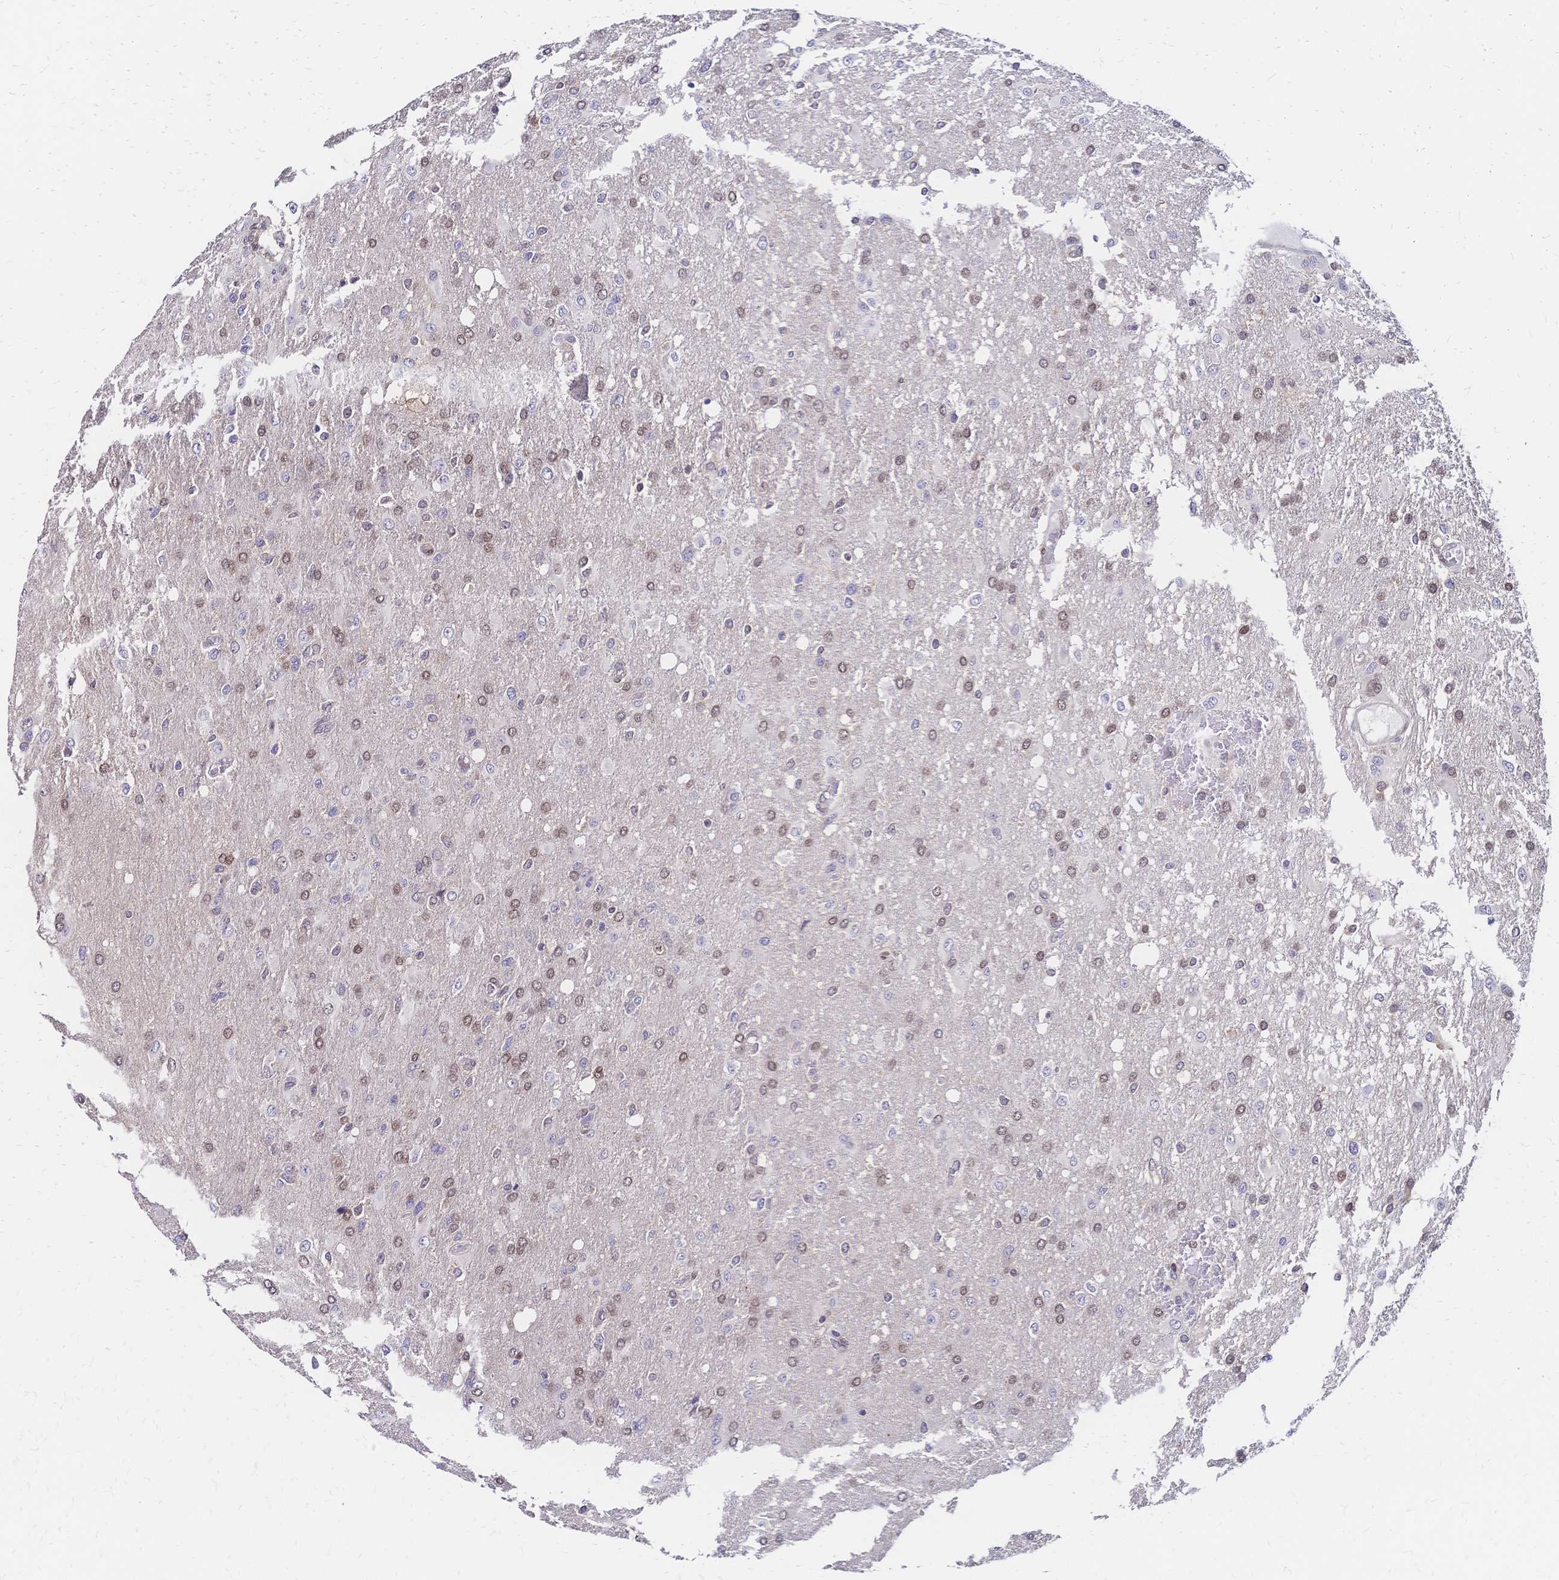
{"staining": {"intensity": "weak", "quantity": "<25%", "location": "nuclear"}, "tissue": "glioma", "cell_type": "Tumor cells", "image_type": "cancer", "snomed": [{"axis": "morphology", "description": "Glioma, malignant, High grade"}, {"axis": "topography", "description": "Brain"}], "caption": "The IHC micrograph has no significant expression in tumor cells of high-grade glioma (malignant) tissue.", "gene": "CBX7", "patient": {"sex": "male", "age": 53}}